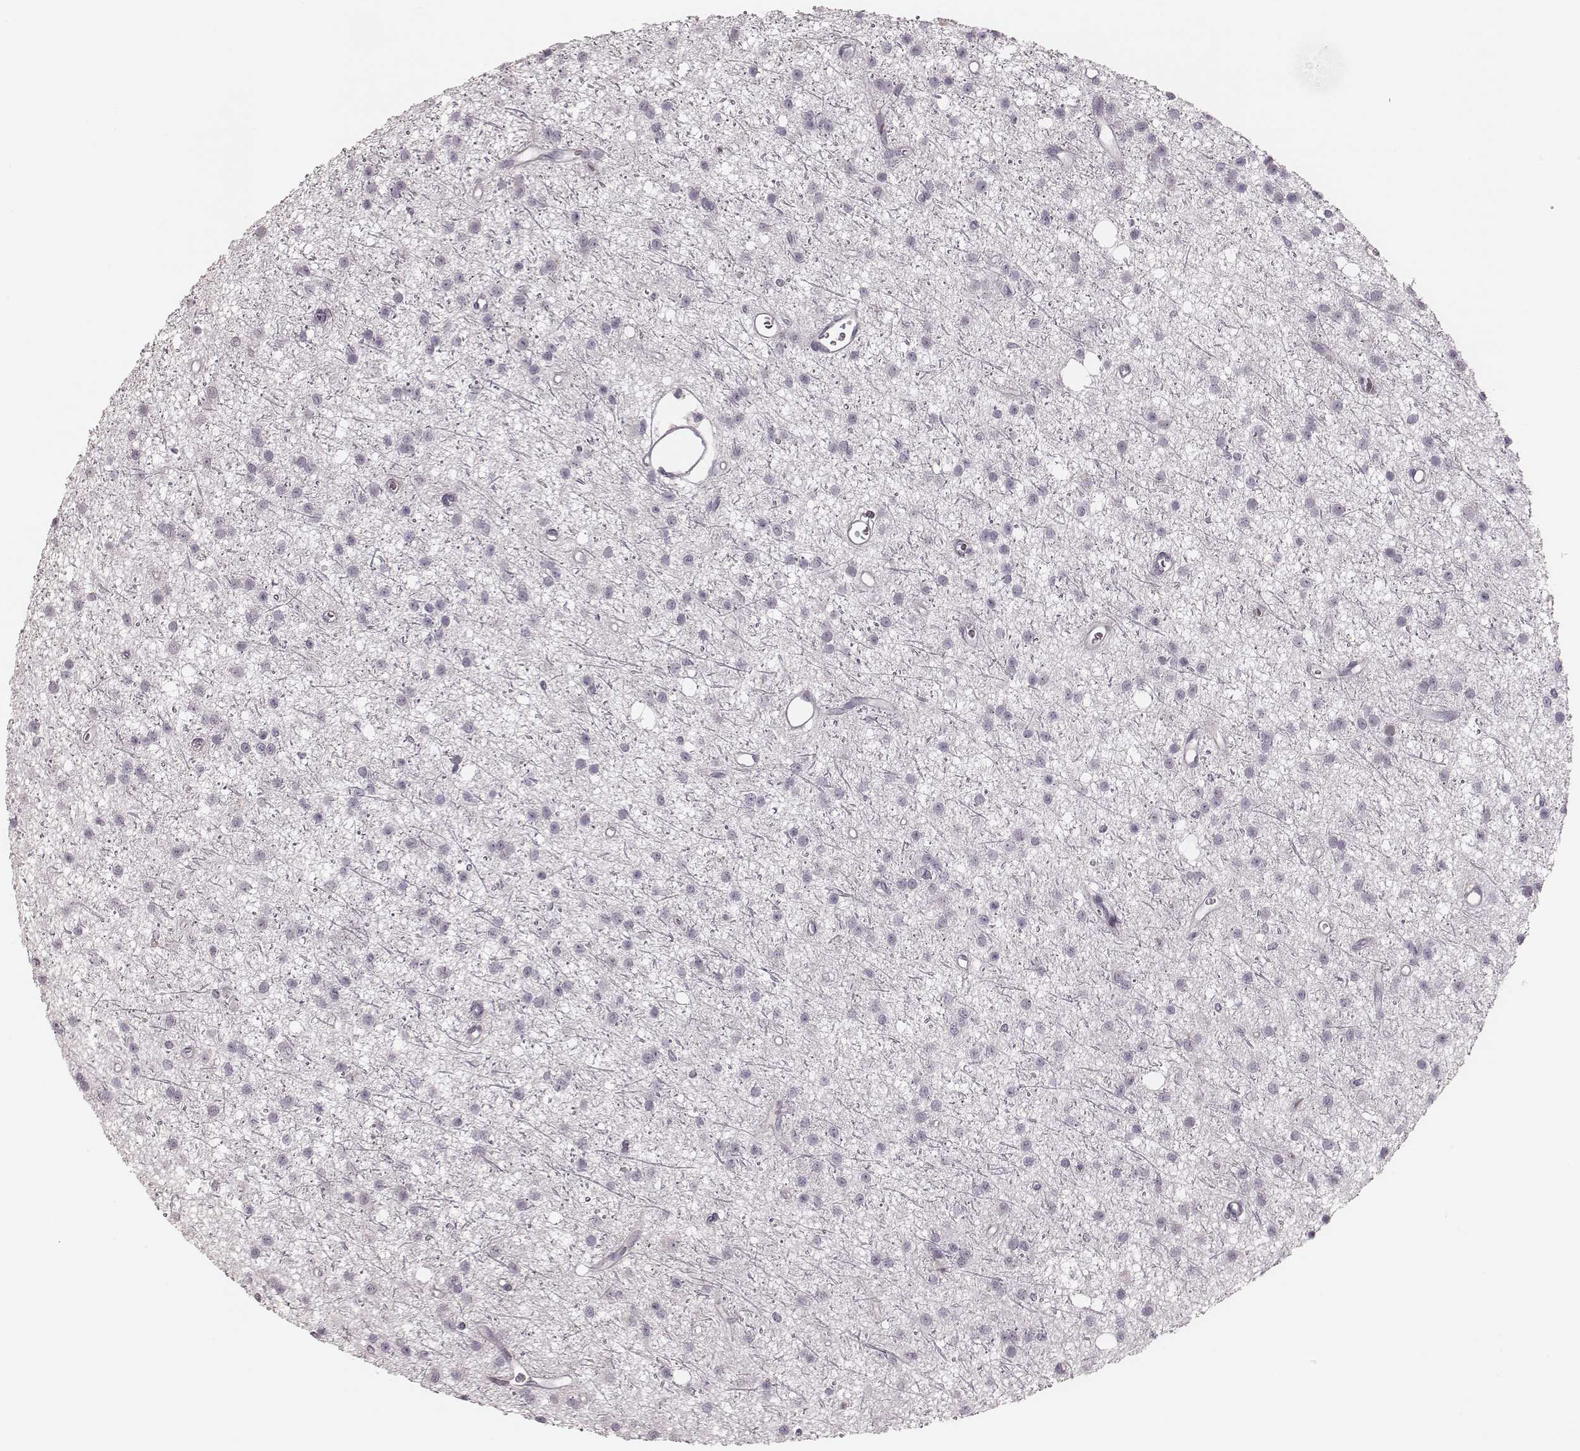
{"staining": {"intensity": "negative", "quantity": "none", "location": "none"}, "tissue": "glioma", "cell_type": "Tumor cells", "image_type": "cancer", "snomed": [{"axis": "morphology", "description": "Glioma, malignant, Low grade"}, {"axis": "topography", "description": "Brain"}], "caption": "The photomicrograph displays no significant expression in tumor cells of malignant glioma (low-grade).", "gene": "S100Z", "patient": {"sex": "male", "age": 27}}